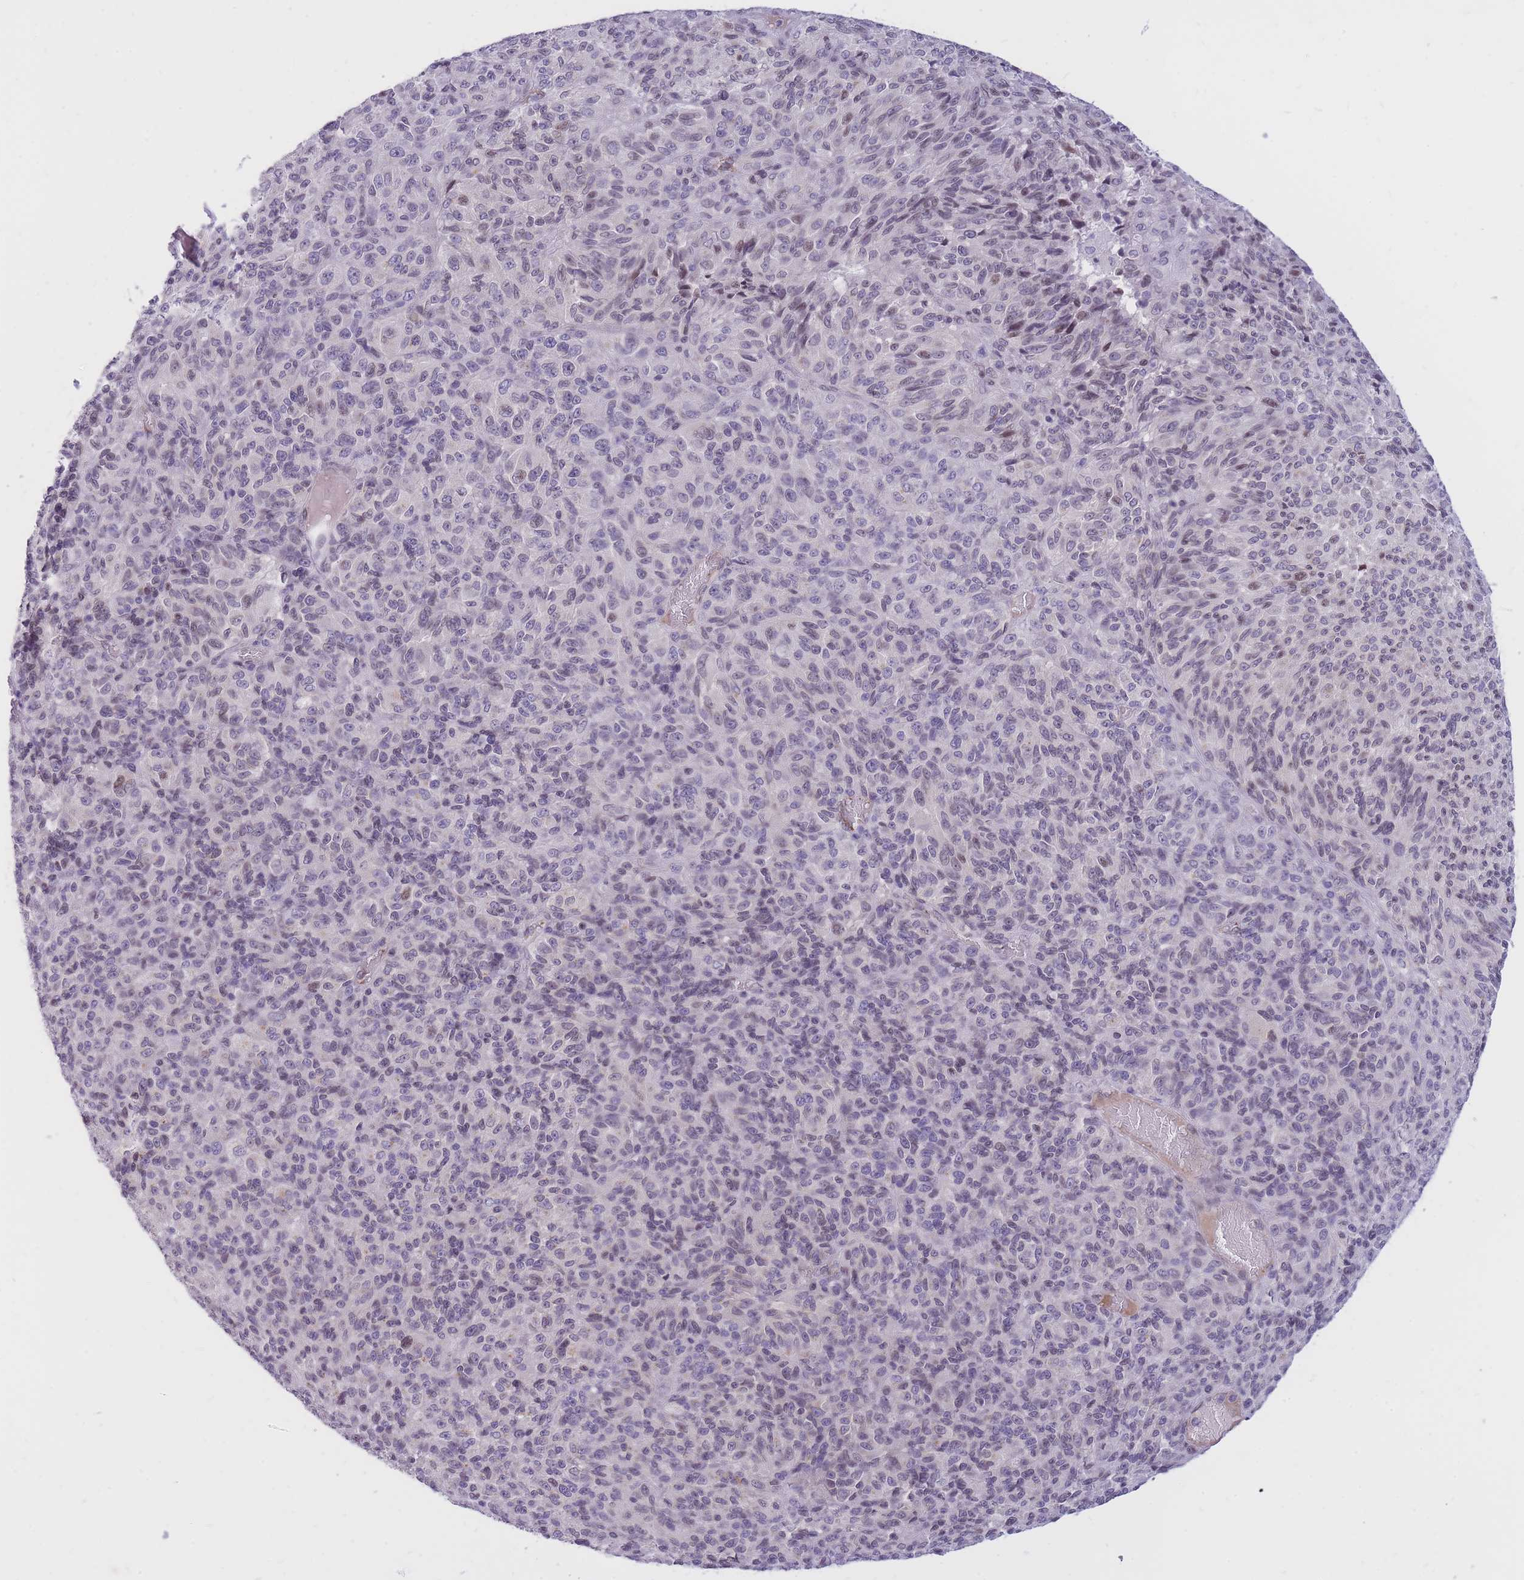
{"staining": {"intensity": "weak", "quantity": "25%-75%", "location": "nuclear"}, "tissue": "melanoma", "cell_type": "Tumor cells", "image_type": "cancer", "snomed": [{"axis": "morphology", "description": "Malignant melanoma, Metastatic site"}, {"axis": "topography", "description": "Brain"}], "caption": "This is an image of IHC staining of melanoma, which shows weak positivity in the nuclear of tumor cells.", "gene": "HOOK2", "patient": {"sex": "female", "age": 56}}